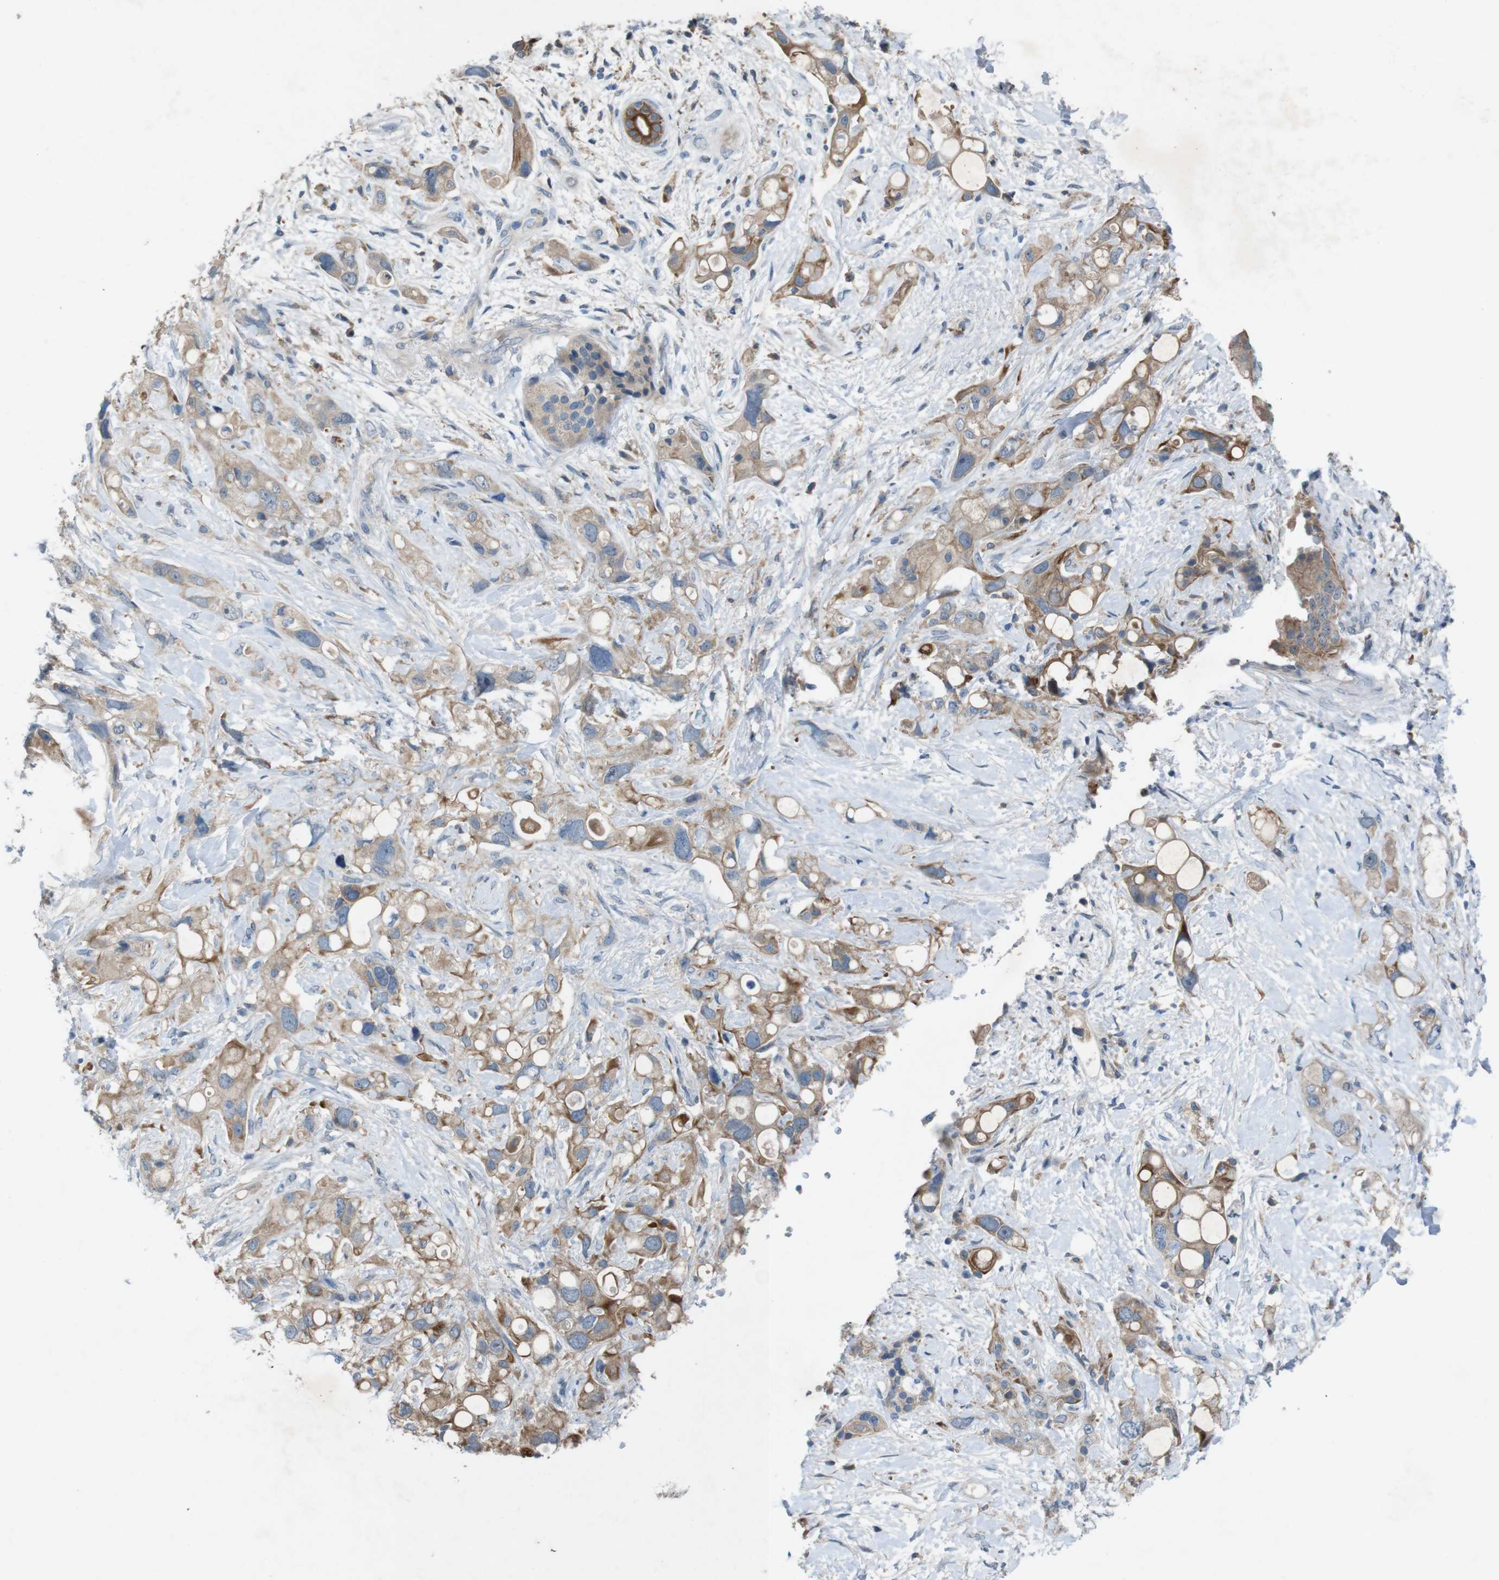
{"staining": {"intensity": "moderate", "quantity": ">75%", "location": "cytoplasmic/membranous"}, "tissue": "pancreatic cancer", "cell_type": "Tumor cells", "image_type": "cancer", "snomed": [{"axis": "morphology", "description": "Adenocarcinoma, NOS"}, {"axis": "topography", "description": "Pancreas"}], "caption": "A brown stain labels moderate cytoplasmic/membranous positivity of a protein in pancreatic adenocarcinoma tumor cells.", "gene": "MOGAT3", "patient": {"sex": "female", "age": 56}}